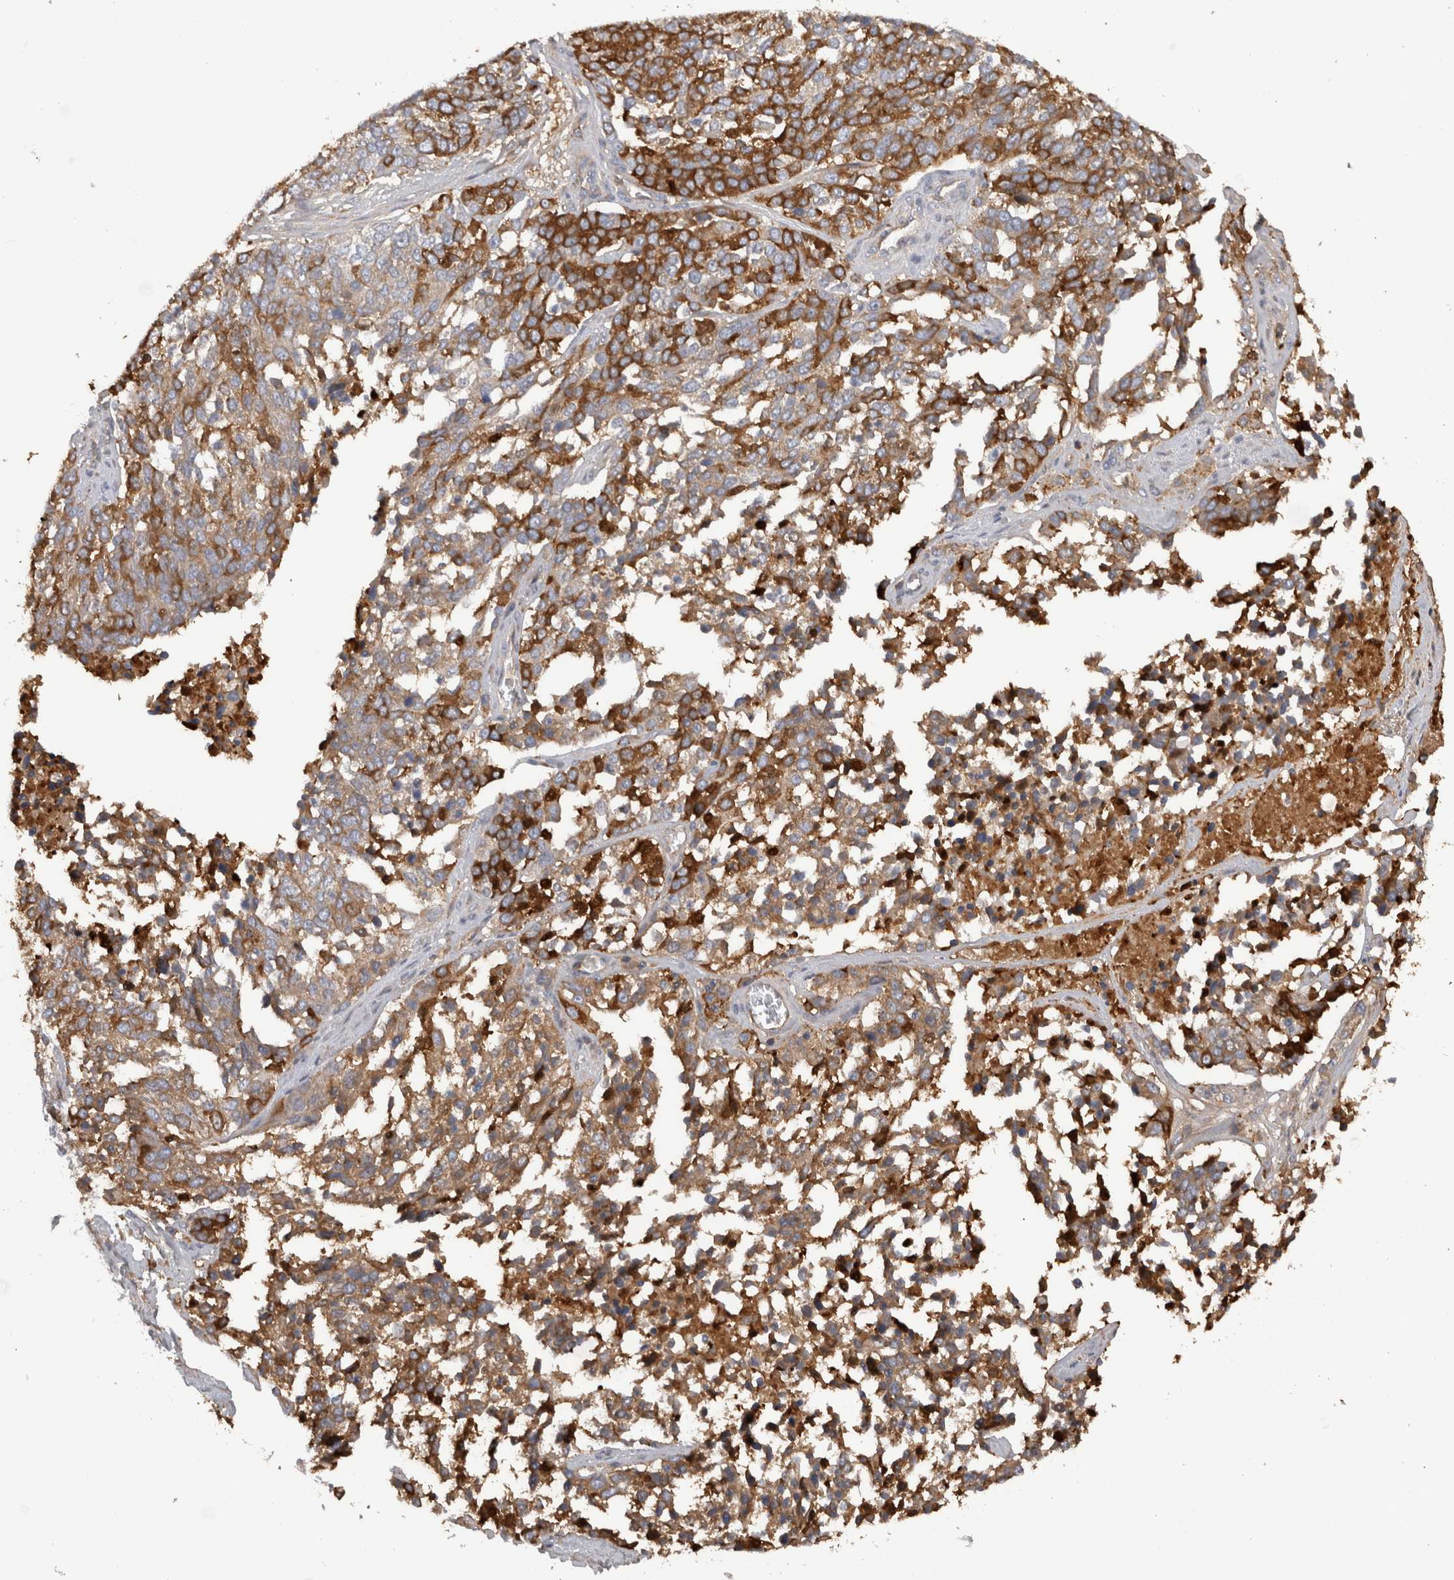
{"staining": {"intensity": "moderate", "quantity": ">75%", "location": "cytoplasmic/membranous"}, "tissue": "ovarian cancer", "cell_type": "Tumor cells", "image_type": "cancer", "snomed": [{"axis": "morphology", "description": "Cystadenocarcinoma, serous, NOS"}, {"axis": "topography", "description": "Ovary"}], "caption": "High-power microscopy captured an IHC image of serous cystadenocarcinoma (ovarian), revealing moderate cytoplasmic/membranous staining in approximately >75% of tumor cells.", "gene": "TBCE", "patient": {"sex": "female", "age": 44}}